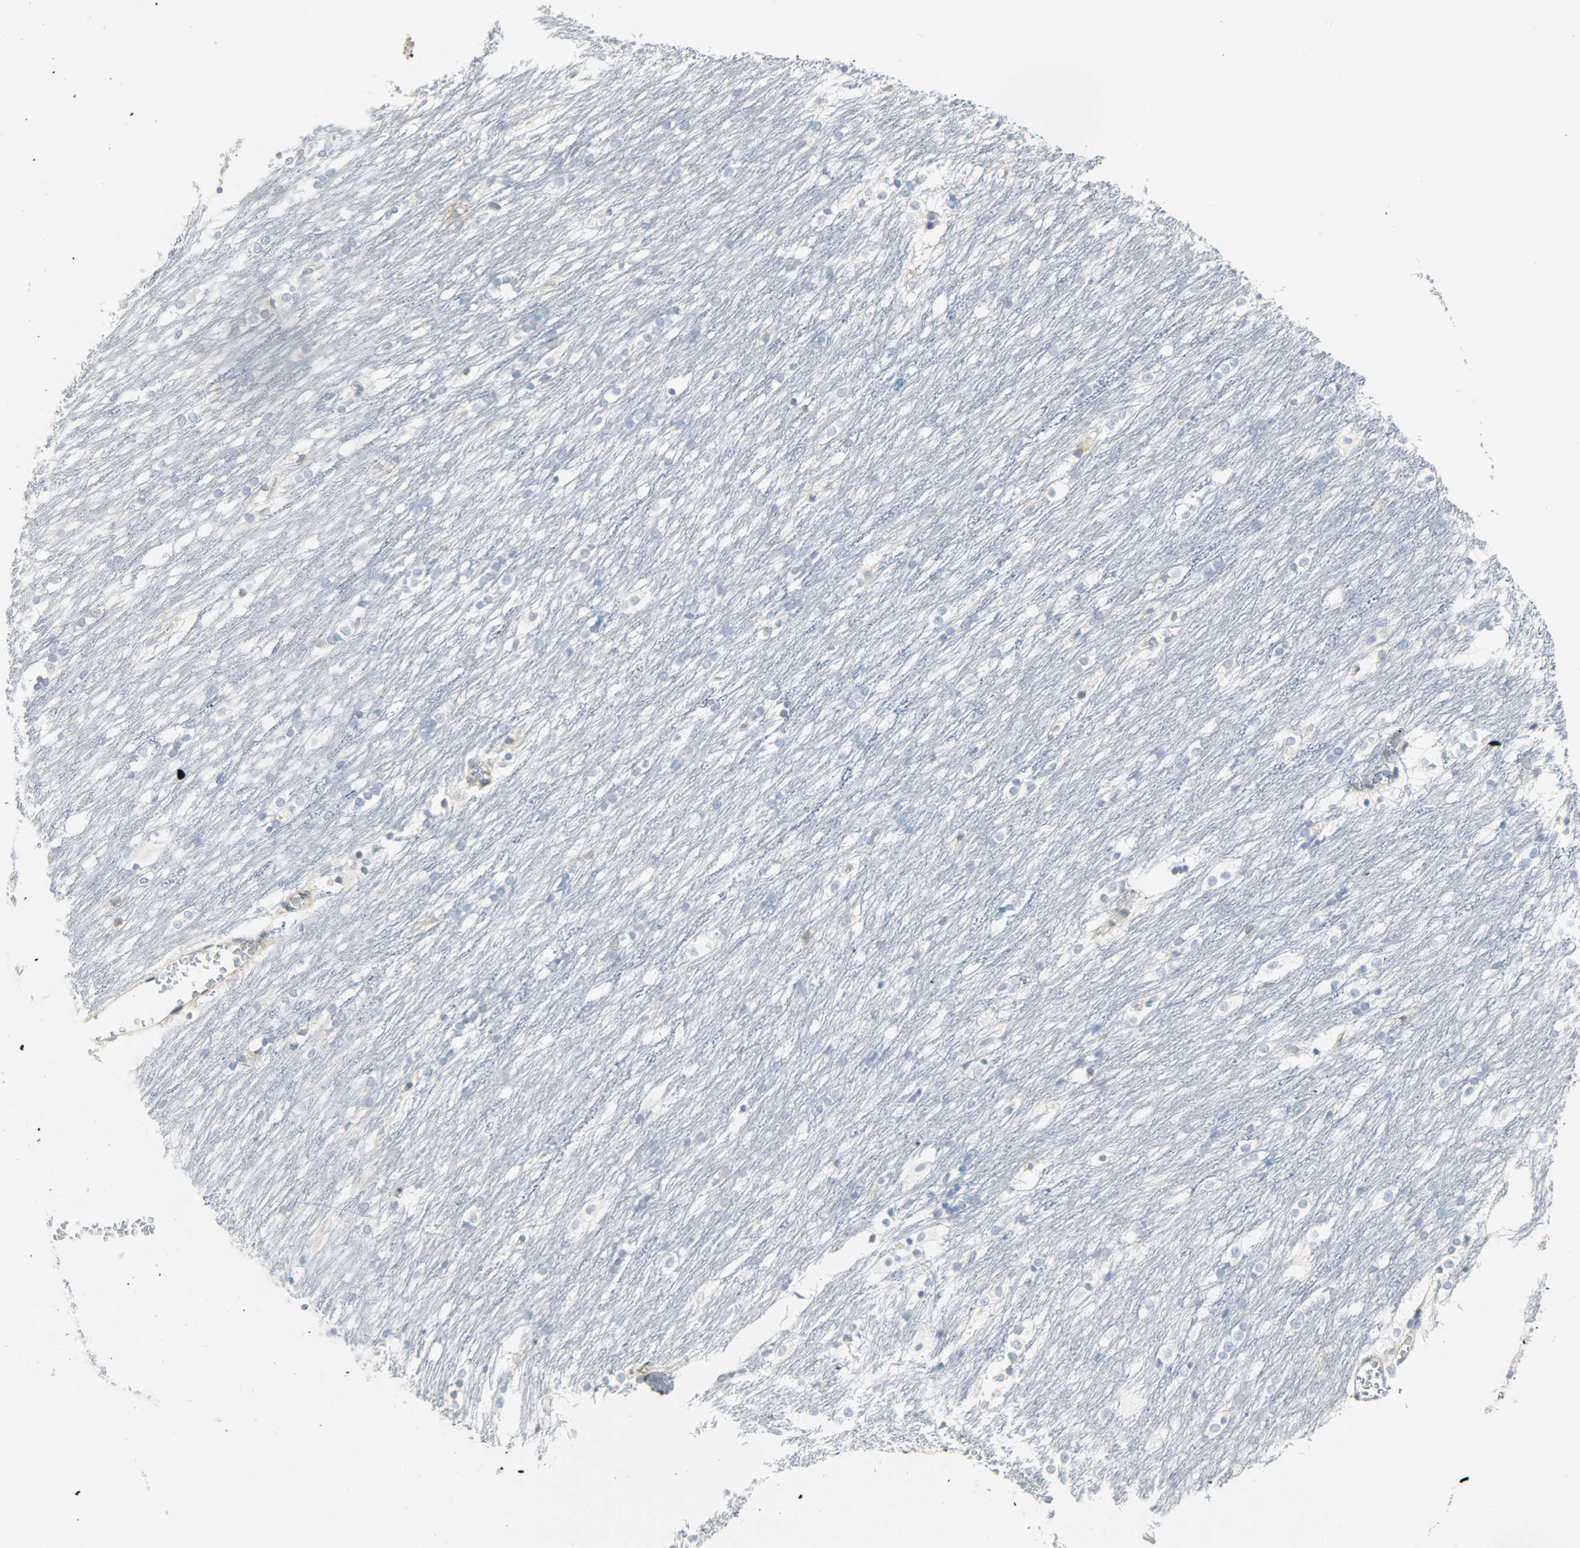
{"staining": {"intensity": "weak", "quantity": "25%-75%", "location": "cytoplasmic/membranous"}, "tissue": "caudate", "cell_type": "Glial cells", "image_type": "normal", "snomed": [{"axis": "morphology", "description": "Normal tissue, NOS"}, {"axis": "topography", "description": "Lateral ventricle wall"}], "caption": "DAB (3,3'-diaminobenzidine) immunohistochemical staining of normal caudate displays weak cytoplasmic/membranous protein staining in approximately 25%-75% of glial cells.", "gene": "PKD2", "patient": {"sex": "female", "age": 19}}